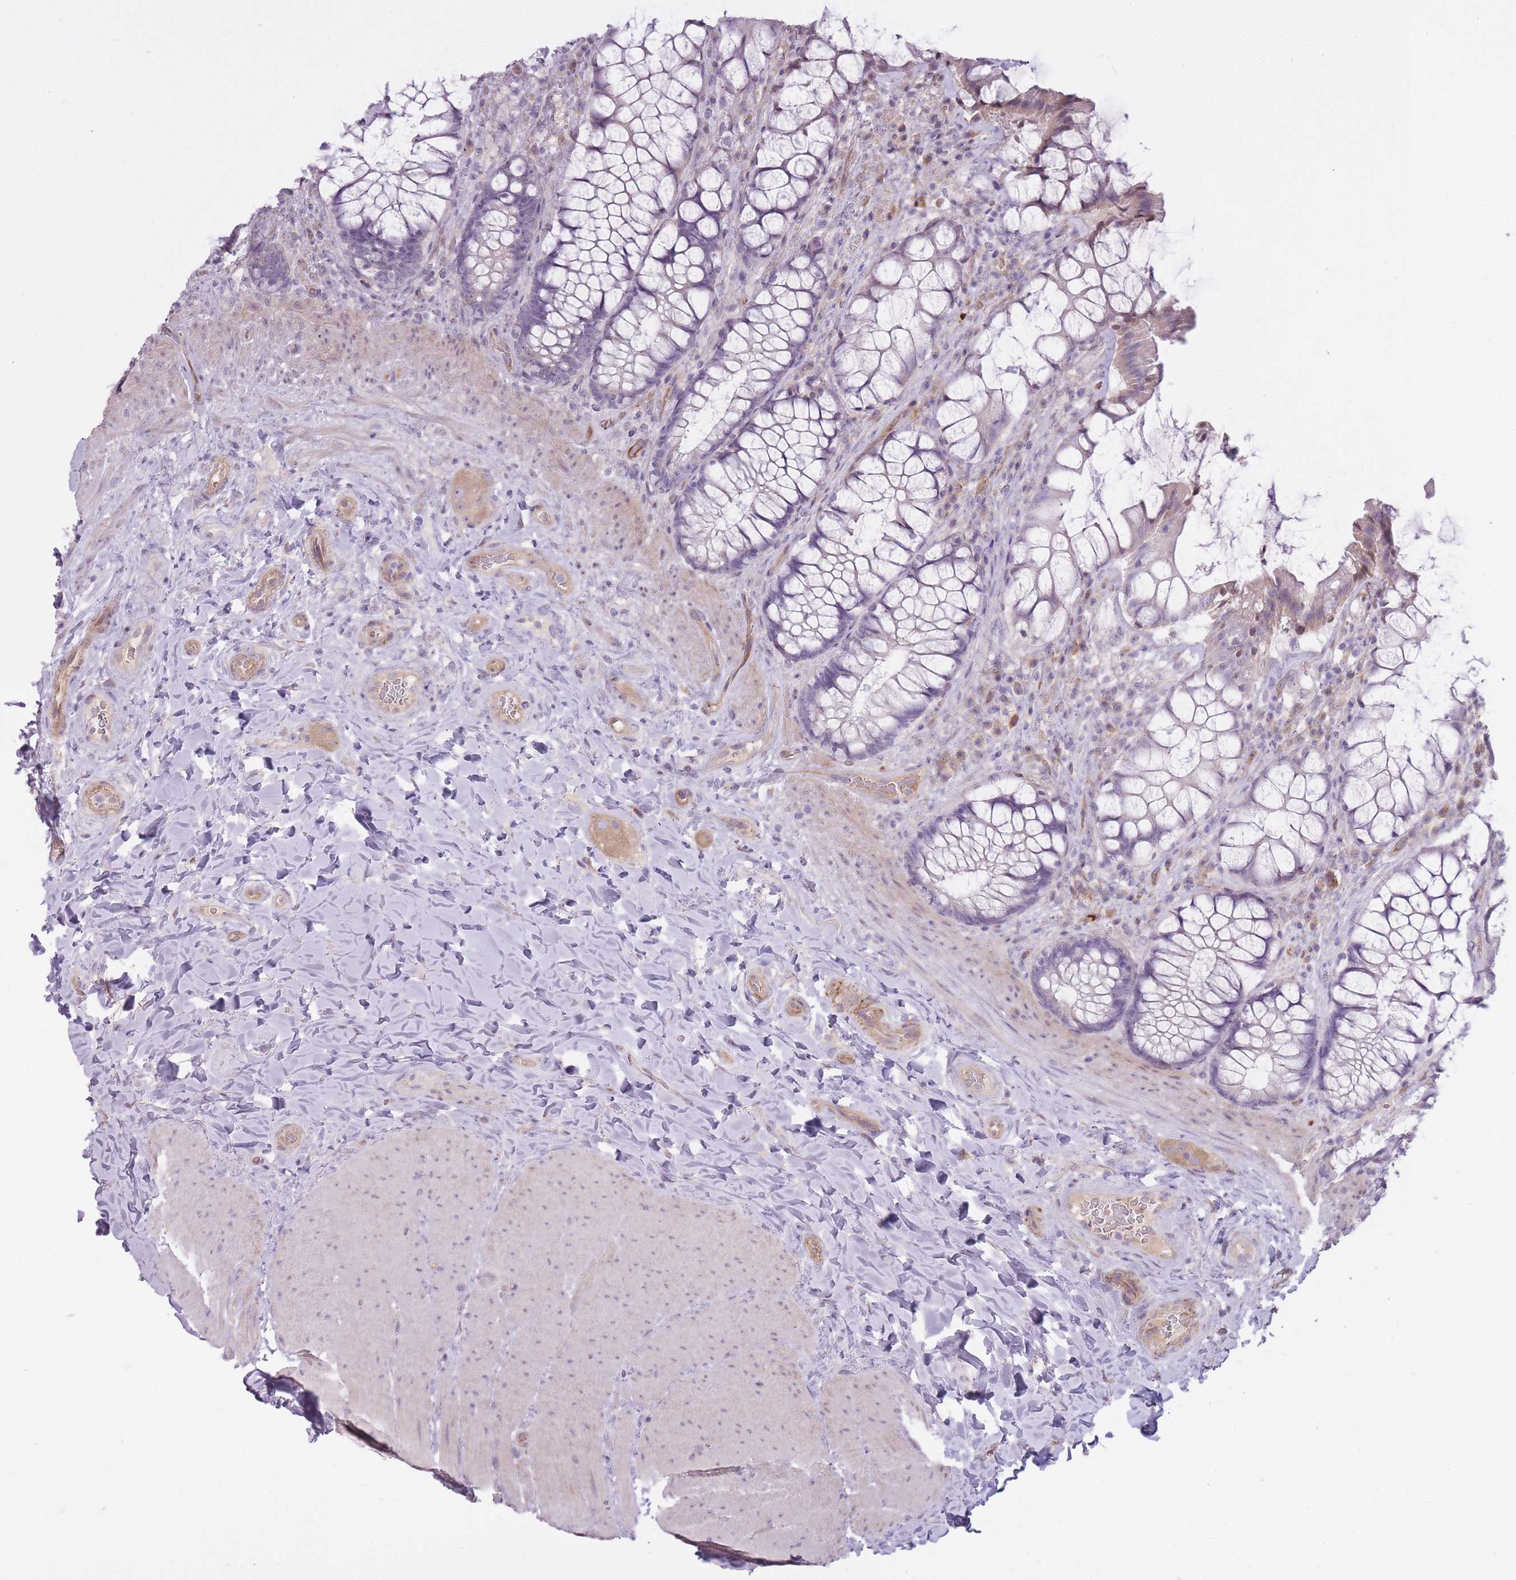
{"staining": {"intensity": "negative", "quantity": "none", "location": "none"}, "tissue": "rectum", "cell_type": "Glandular cells", "image_type": "normal", "snomed": [{"axis": "morphology", "description": "Normal tissue, NOS"}, {"axis": "topography", "description": "Rectum"}], "caption": "DAB (3,3'-diaminobenzidine) immunohistochemical staining of unremarkable rectum demonstrates no significant positivity in glandular cells.", "gene": "PGRMC2", "patient": {"sex": "female", "age": 58}}